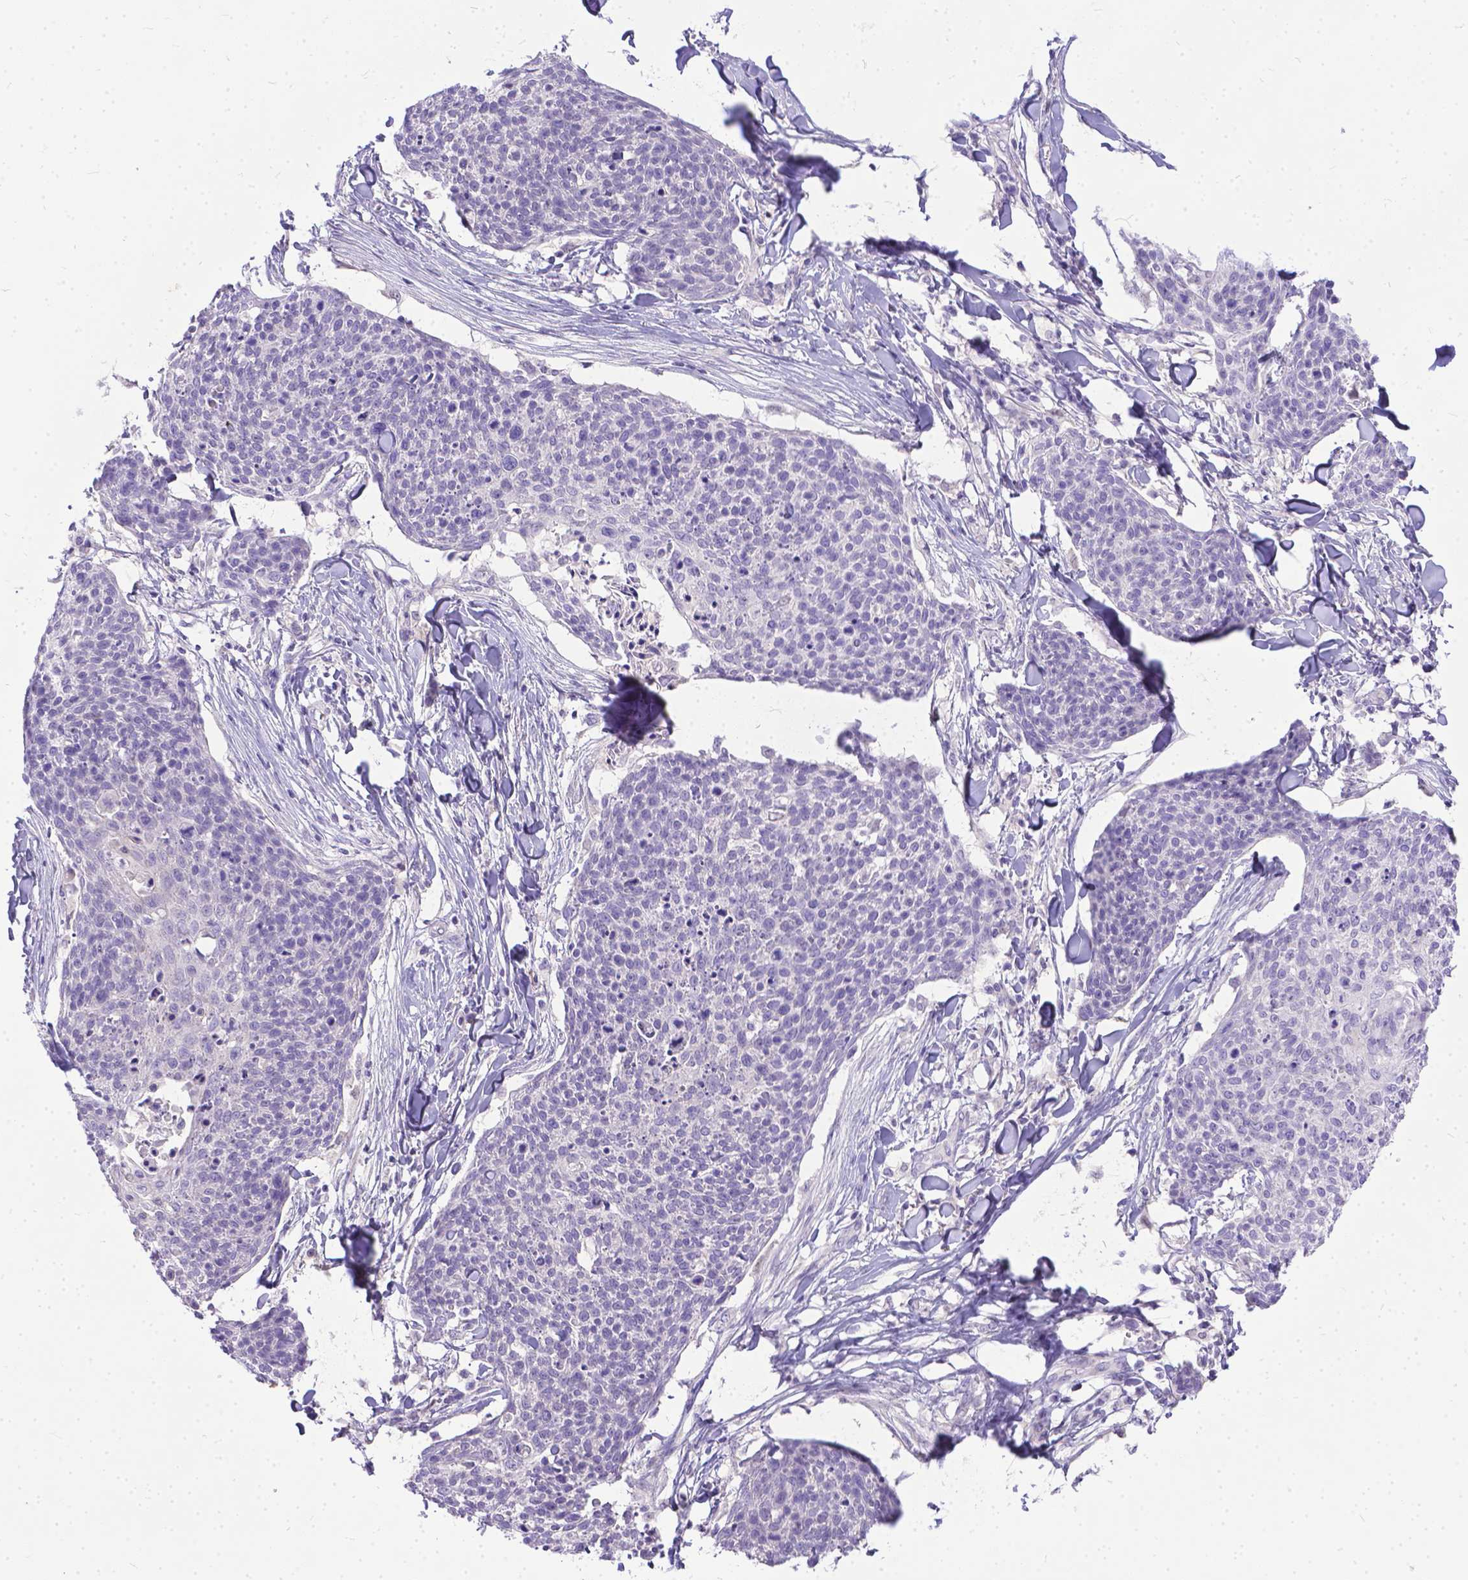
{"staining": {"intensity": "negative", "quantity": "none", "location": "none"}, "tissue": "skin cancer", "cell_type": "Tumor cells", "image_type": "cancer", "snomed": [{"axis": "morphology", "description": "Squamous cell carcinoma, NOS"}, {"axis": "topography", "description": "Skin"}, {"axis": "topography", "description": "Vulva"}], "caption": "Protein analysis of skin squamous cell carcinoma demonstrates no significant positivity in tumor cells.", "gene": "TTLL6", "patient": {"sex": "female", "age": 75}}